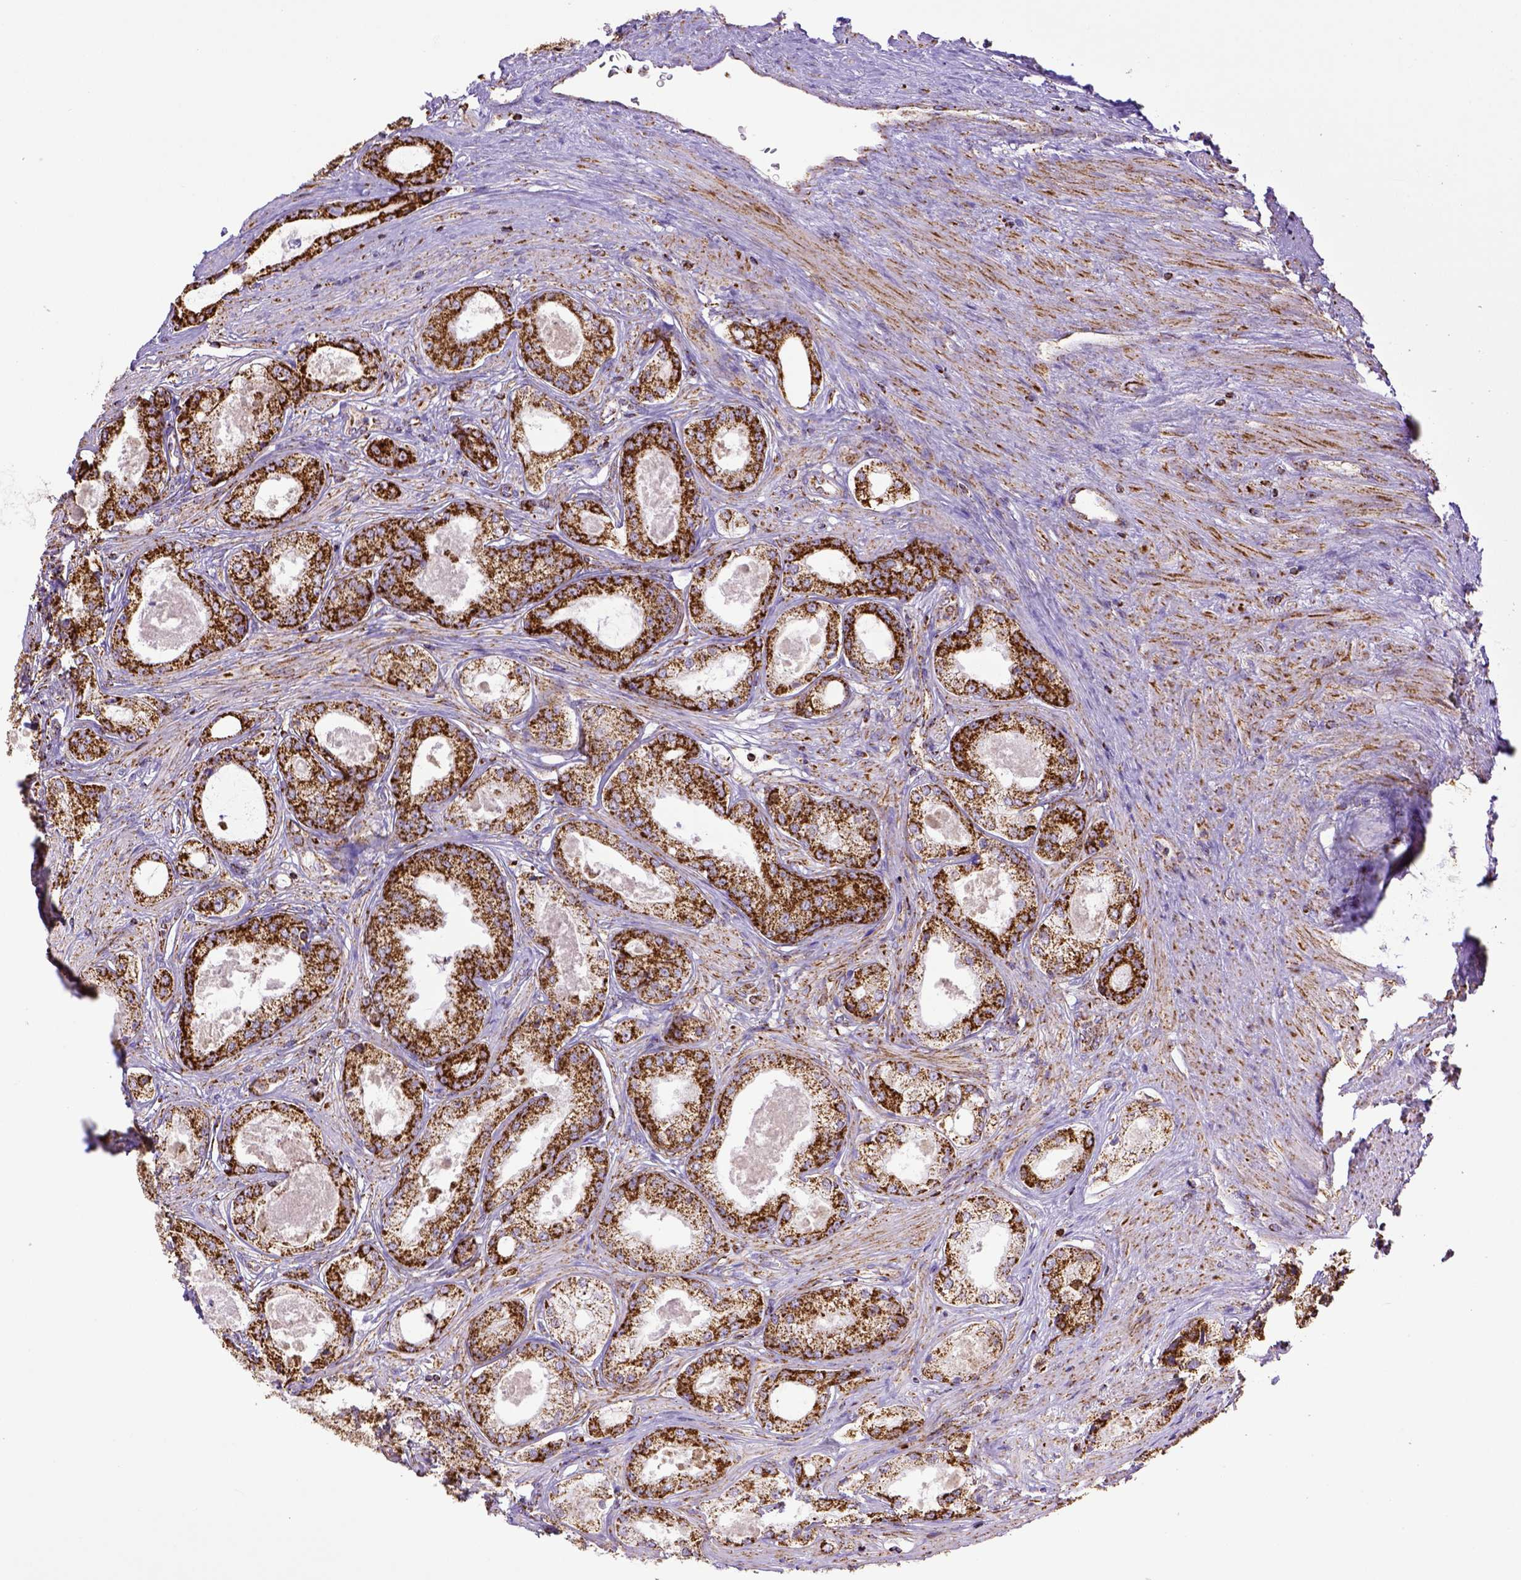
{"staining": {"intensity": "strong", "quantity": ">75%", "location": "cytoplasmic/membranous"}, "tissue": "prostate cancer", "cell_type": "Tumor cells", "image_type": "cancer", "snomed": [{"axis": "morphology", "description": "Adenocarcinoma, Low grade"}, {"axis": "topography", "description": "Prostate"}], "caption": "Protein staining exhibits strong cytoplasmic/membranous staining in approximately >75% of tumor cells in prostate low-grade adenocarcinoma.", "gene": "MT-CO1", "patient": {"sex": "male", "age": 68}}